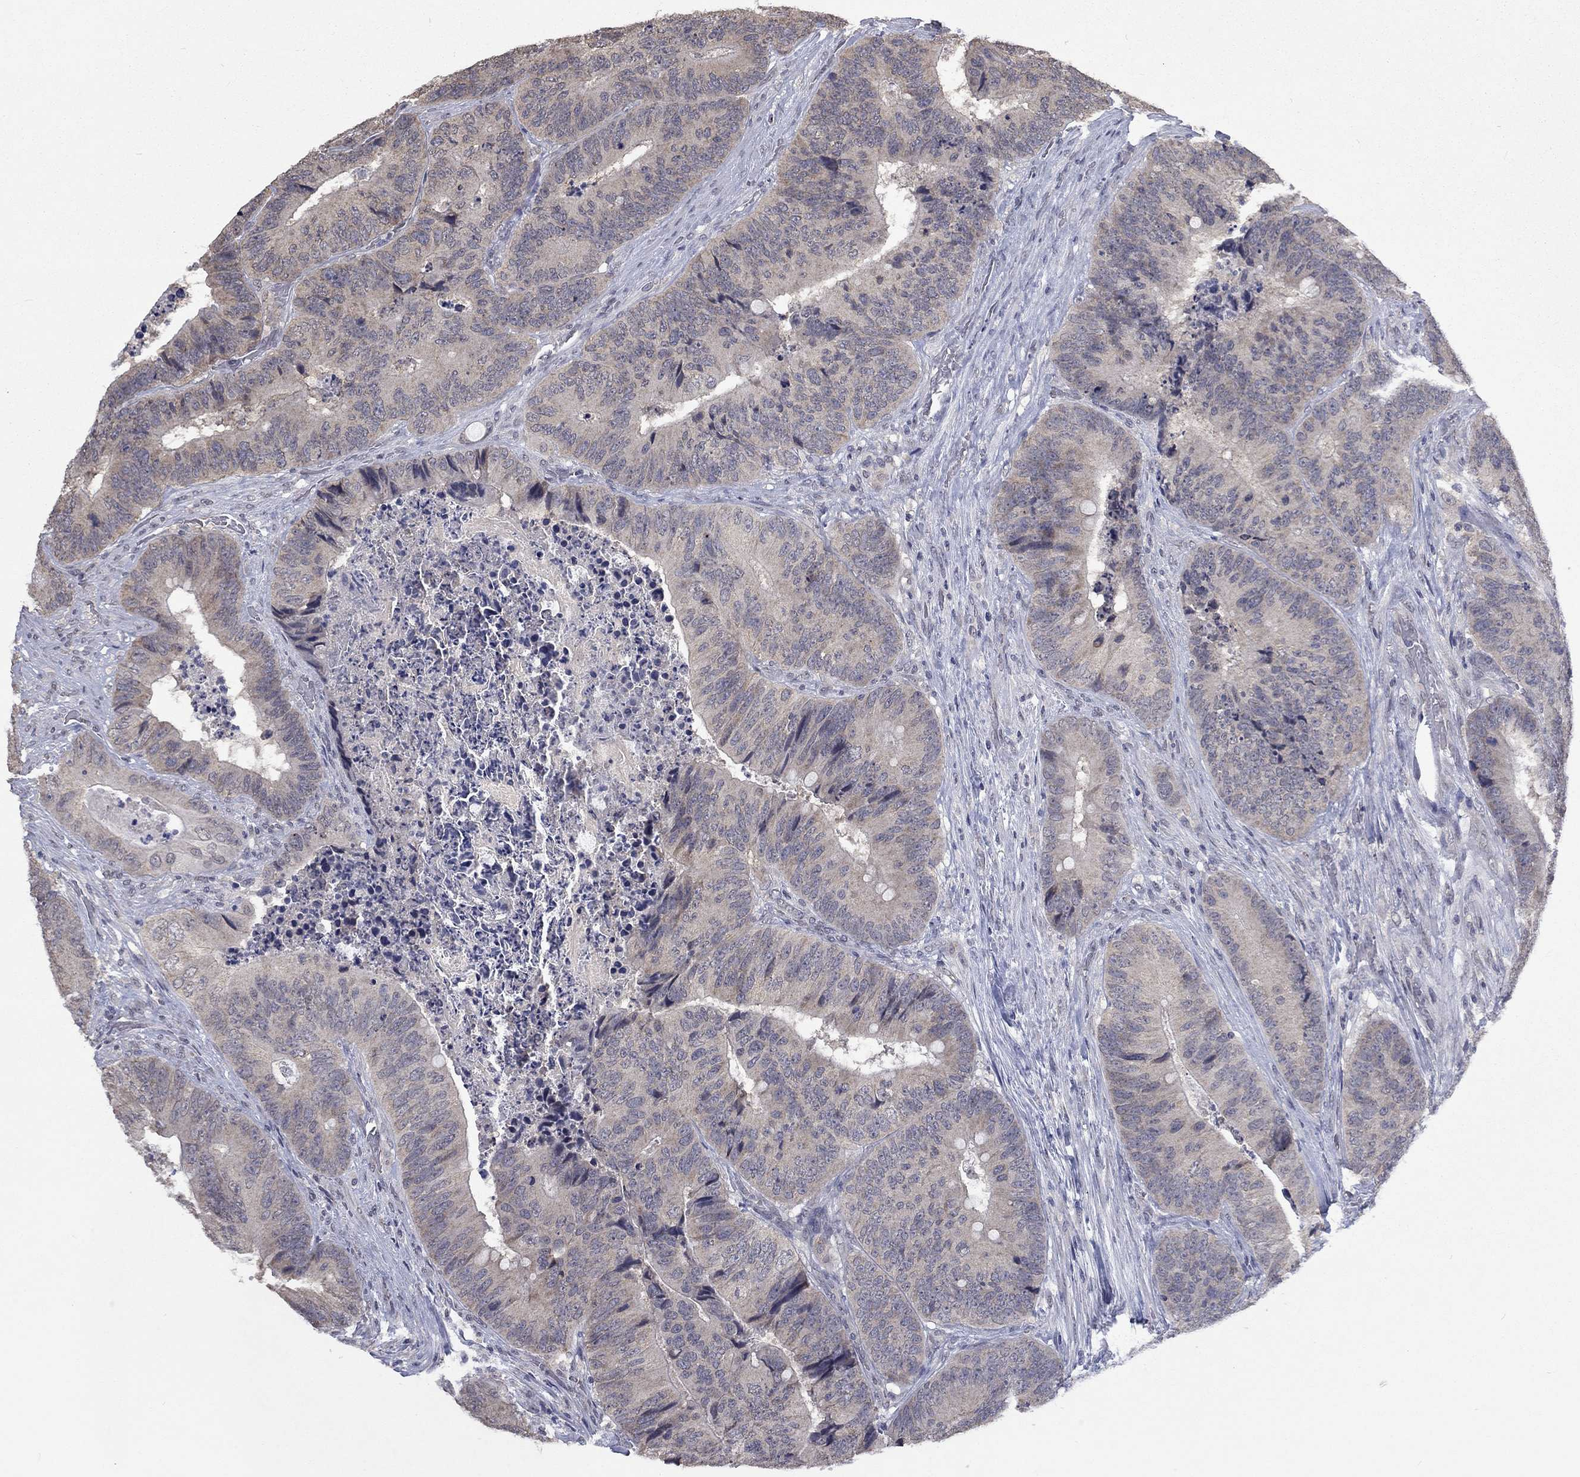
{"staining": {"intensity": "weak", "quantity": "<25%", "location": "cytoplasmic/membranous"}, "tissue": "colorectal cancer", "cell_type": "Tumor cells", "image_type": "cancer", "snomed": [{"axis": "morphology", "description": "Adenocarcinoma, NOS"}, {"axis": "topography", "description": "Colon"}], "caption": "This is a image of IHC staining of colorectal cancer (adenocarcinoma), which shows no positivity in tumor cells. (Immunohistochemistry, brightfield microscopy, high magnification).", "gene": "SPATA33", "patient": {"sex": "male", "age": 84}}